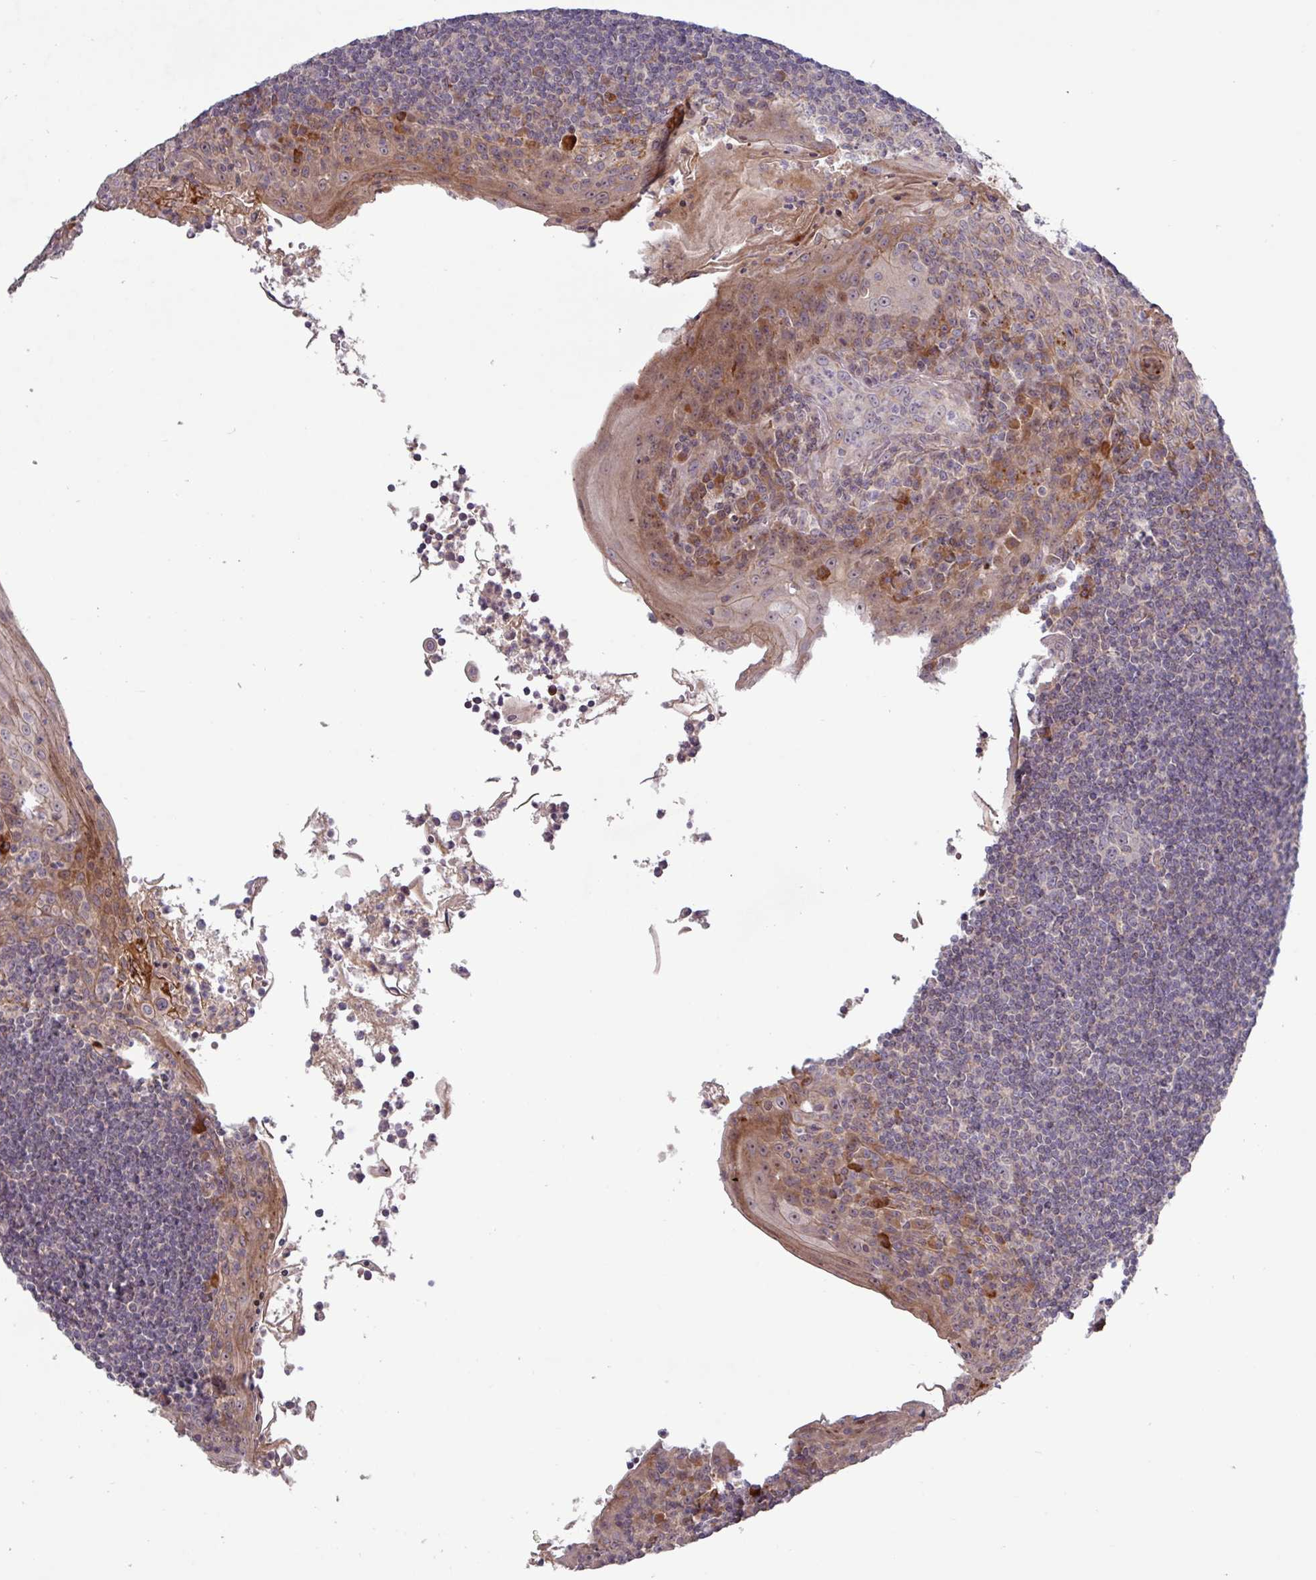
{"staining": {"intensity": "moderate", "quantity": "<25%", "location": "cytoplasmic/membranous"}, "tissue": "tonsil", "cell_type": "Germinal center cells", "image_type": "normal", "snomed": [{"axis": "morphology", "description": "Normal tissue, NOS"}, {"axis": "topography", "description": "Tonsil"}], "caption": "DAB immunohistochemical staining of benign tonsil demonstrates moderate cytoplasmic/membranous protein staining in approximately <25% of germinal center cells.", "gene": "TNFSF12", "patient": {"sex": "male", "age": 27}}